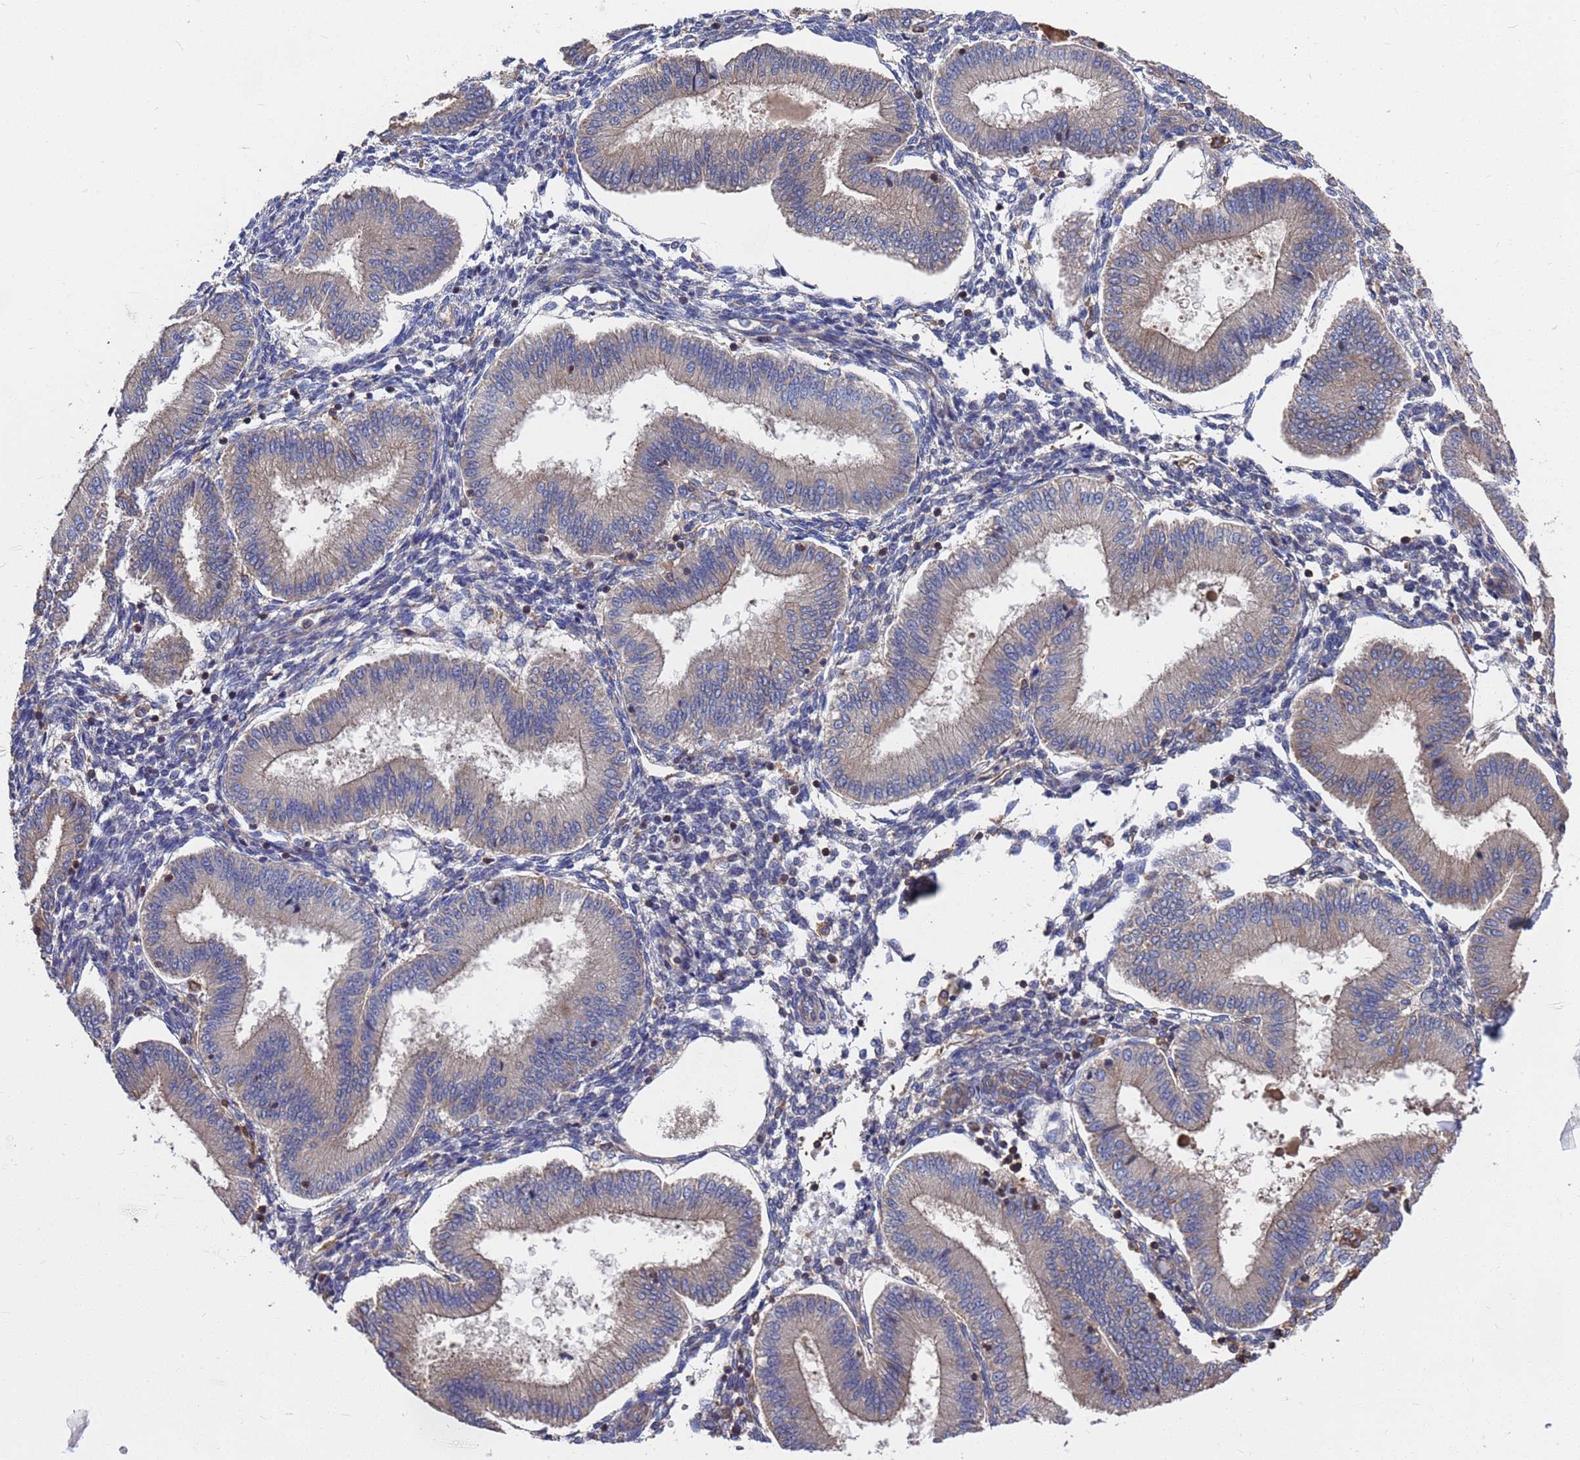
{"staining": {"intensity": "moderate", "quantity": "25%-75%", "location": "cytoplasmic/membranous"}, "tissue": "endometrium", "cell_type": "Cells in endometrial stroma", "image_type": "normal", "snomed": [{"axis": "morphology", "description": "Normal tissue, NOS"}, {"axis": "topography", "description": "Endometrium"}], "caption": "IHC (DAB) staining of normal human endometrium reveals moderate cytoplasmic/membranous protein staining in about 25%-75% of cells in endometrial stroma.", "gene": "PYCR1", "patient": {"sex": "female", "age": 39}}